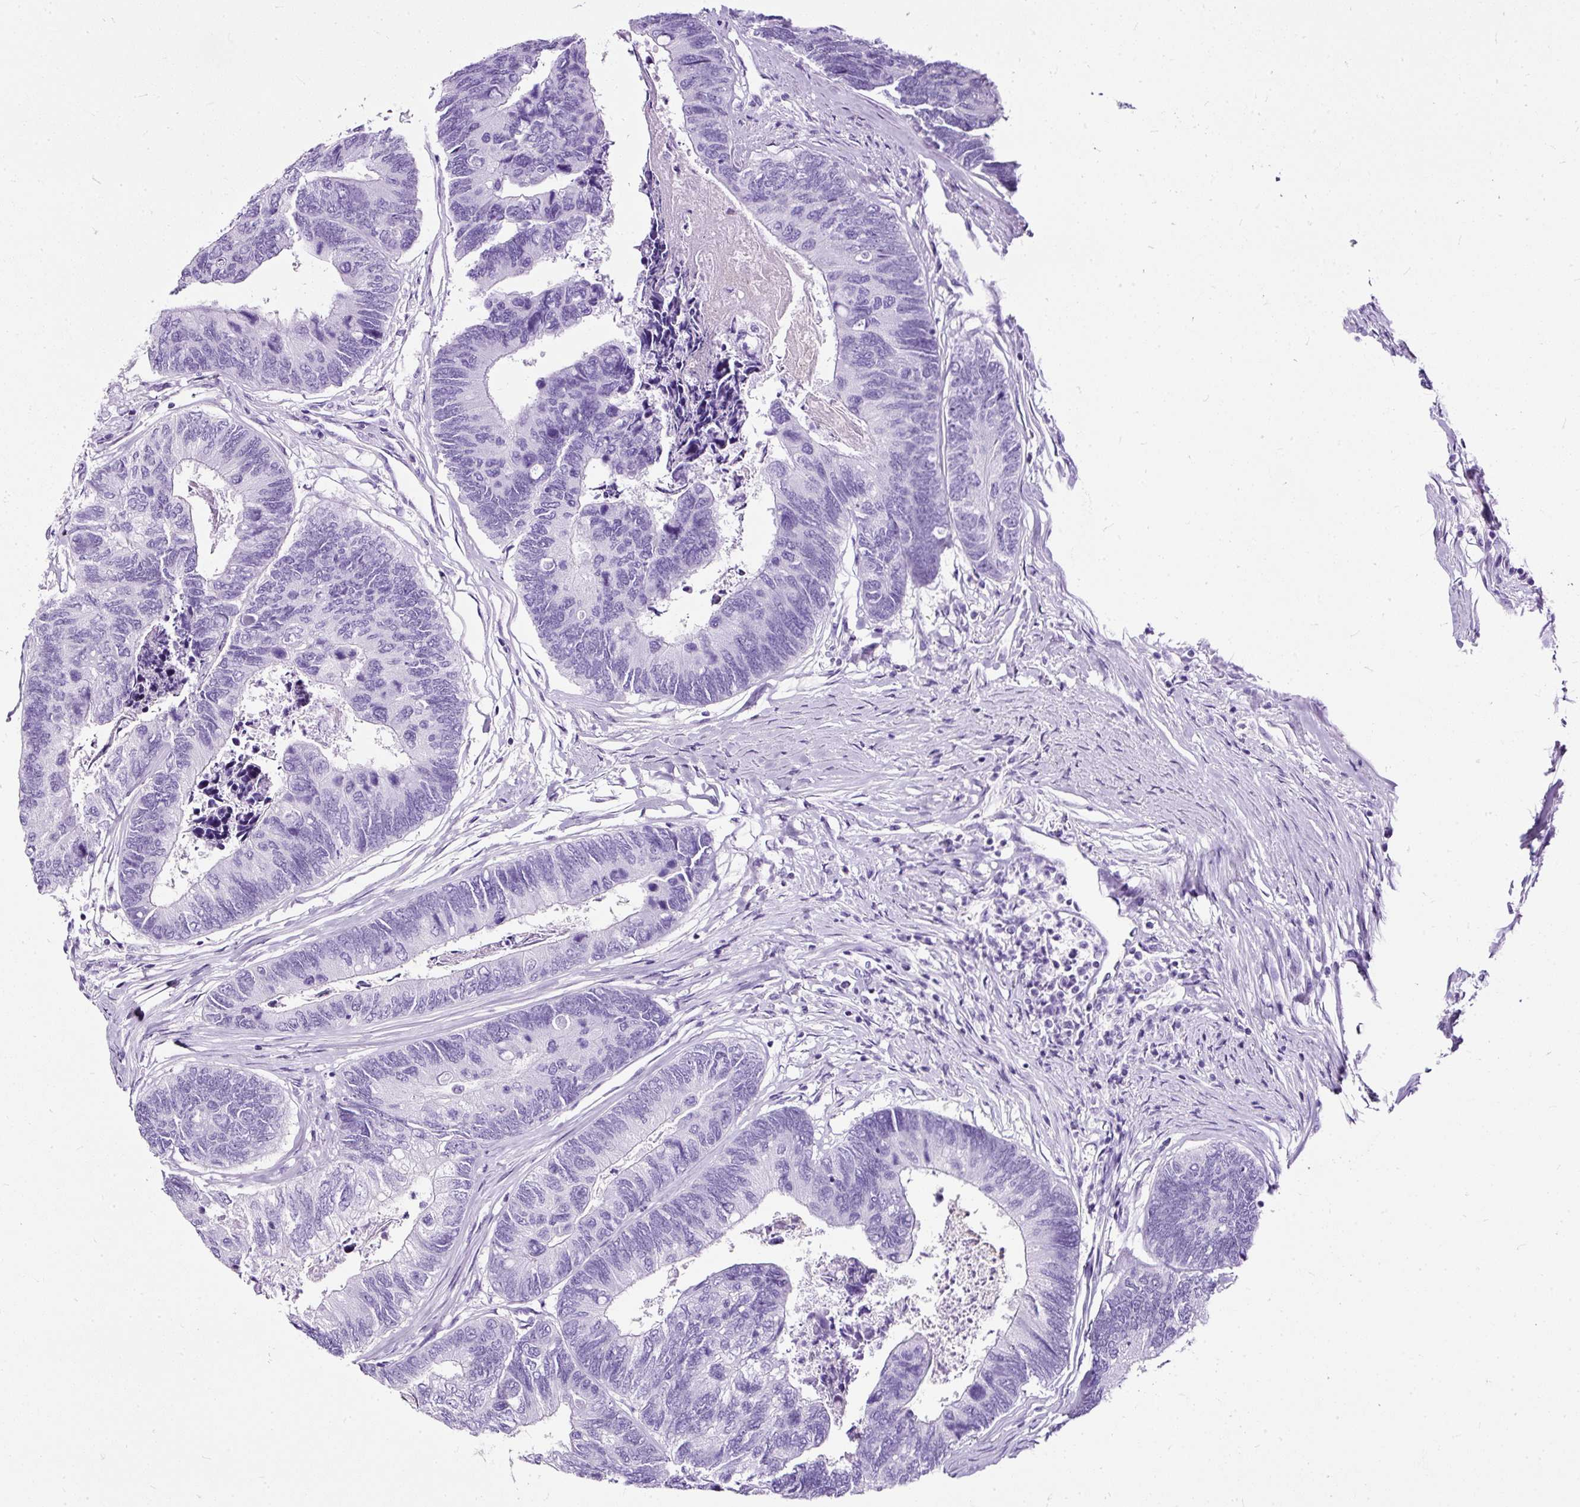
{"staining": {"intensity": "negative", "quantity": "none", "location": "none"}, "tissue": "colorectal cancer", "cell_type": "Tumor cells", "image_type": "cancer", "snomed": [{"axis": "morphology", "description": "Adenocarcinoma, NOS"}, {"axis": "topography", "description": "Colon"}], "caption": "An image of human adenocarcinoma (colorectal) is negative for staining in tumor cells.", "gene": "NTS", "patient": {"sex": "female", "age": 67}}